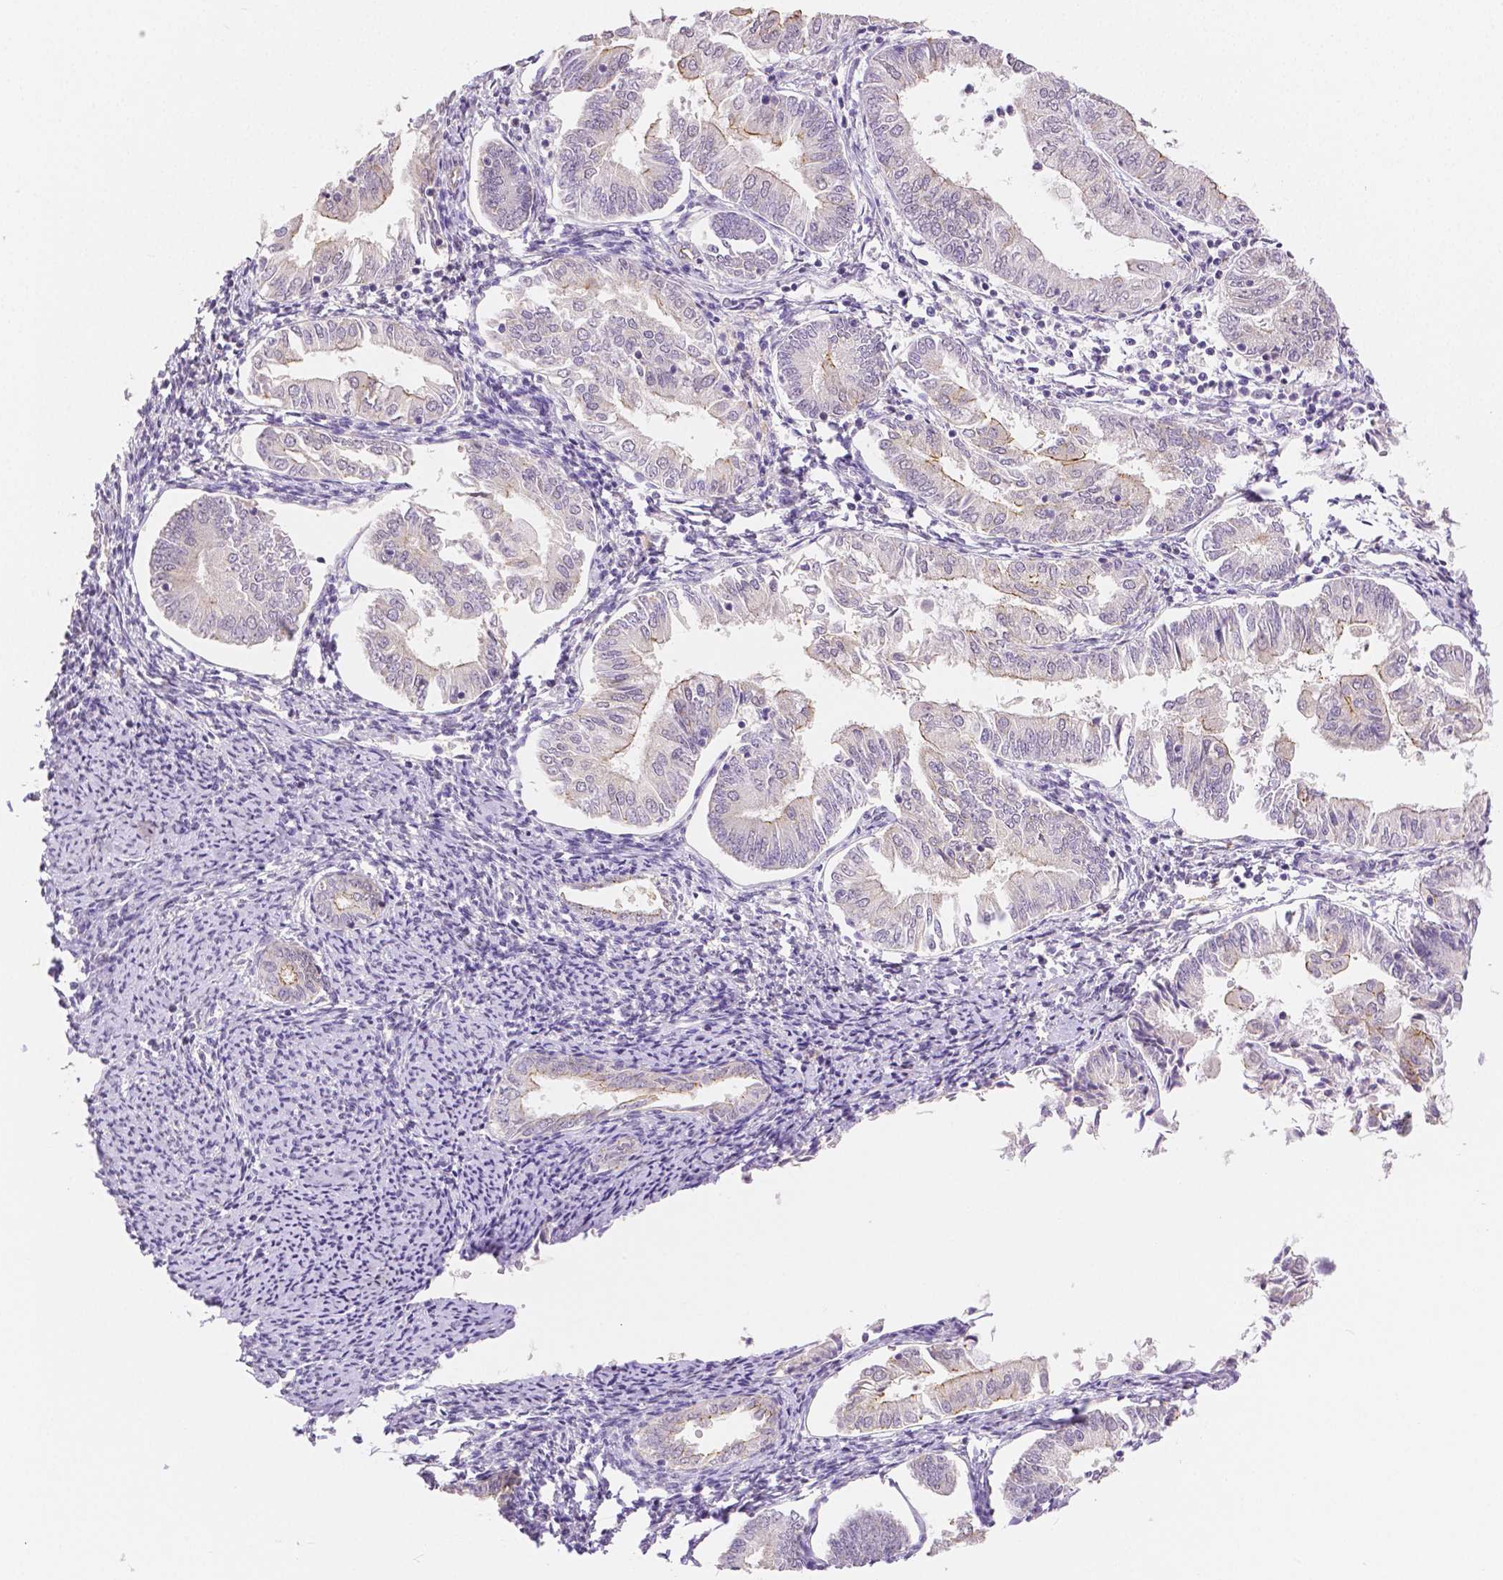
{"staining": {"intensity": "negative", "quantity": "none", "location": "none"}, "tissue": "endometrial cancer", "cell_type": "Tumor cells", "image_type": "cancer", "snomed": [{"axis": "morphology", "description": "Adenocarcinoma, NOS"}, {"axis": "topography", "description": "Endometrium"}], "caption": "This histopathology image is of endometrial adenocarcinoma stained with IHC to label a protein in brown with the nuclei are counter-stained blue. There is no positivity in tumor cells. (DAB immunohistochemistry (IHC), high magnification).", "gene": "OCLN", "patient": {"sex": "female", "age": 55}}